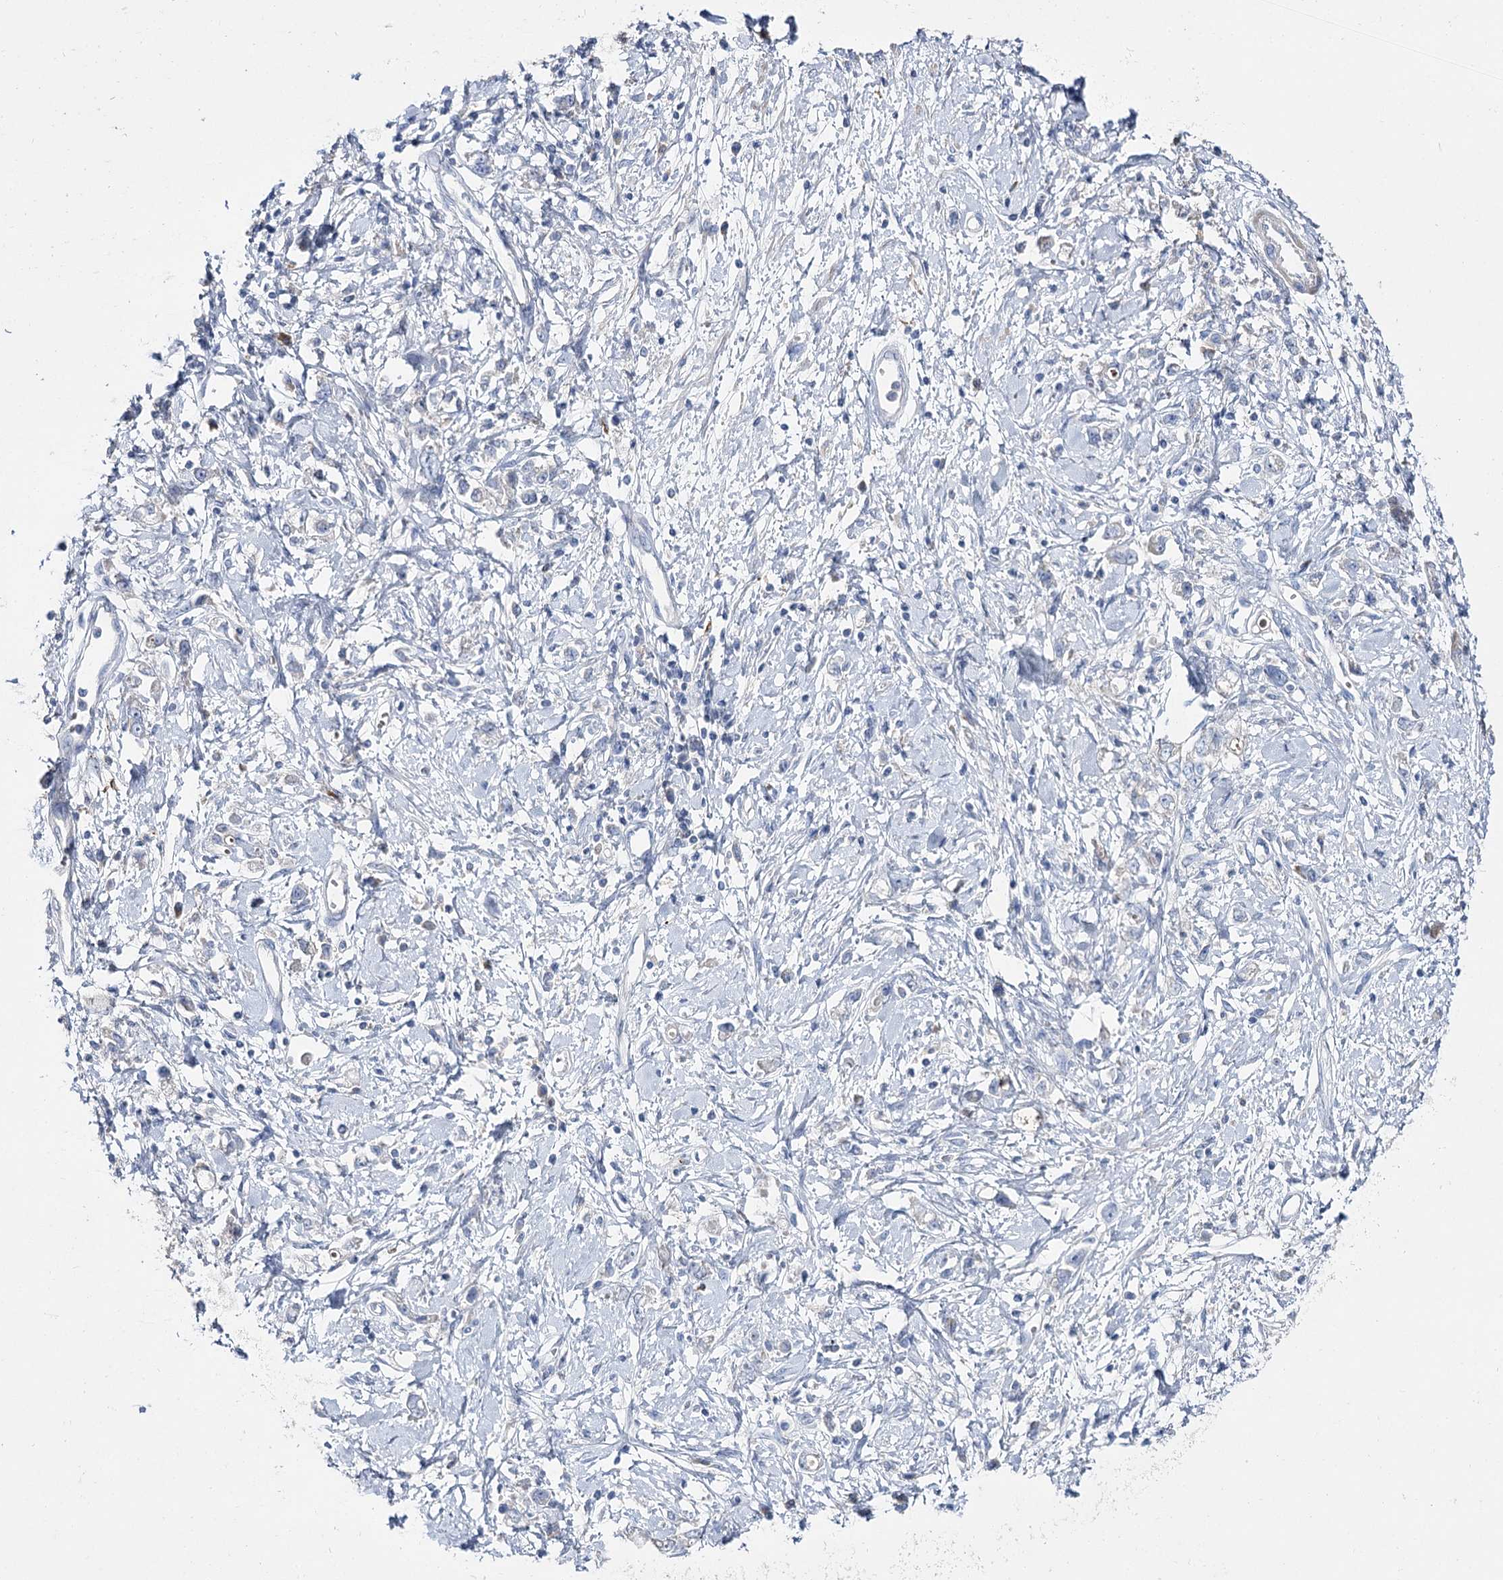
{"staining": {"intensity": "negative", "quantity": "none", "location": "none"}, "tissue": "stomach cancer", "cell_type": "Tumor cells", "image_type": "cancer", "snomed": [{"axis": "morphology", "description": "Adenocarcinoma, NOS"}, {"axis": "topography", "description": "Stomach"}], "caption": "This photomicrograph is of adenocarcinoma (stomach) stained with immunohistochemistry to label a protein in brown with the nuclei are counter-stained blue. There is no positivity in tumor cells.", "gene": "NRAP", "patient": {"sex": "female", "age": 76}}